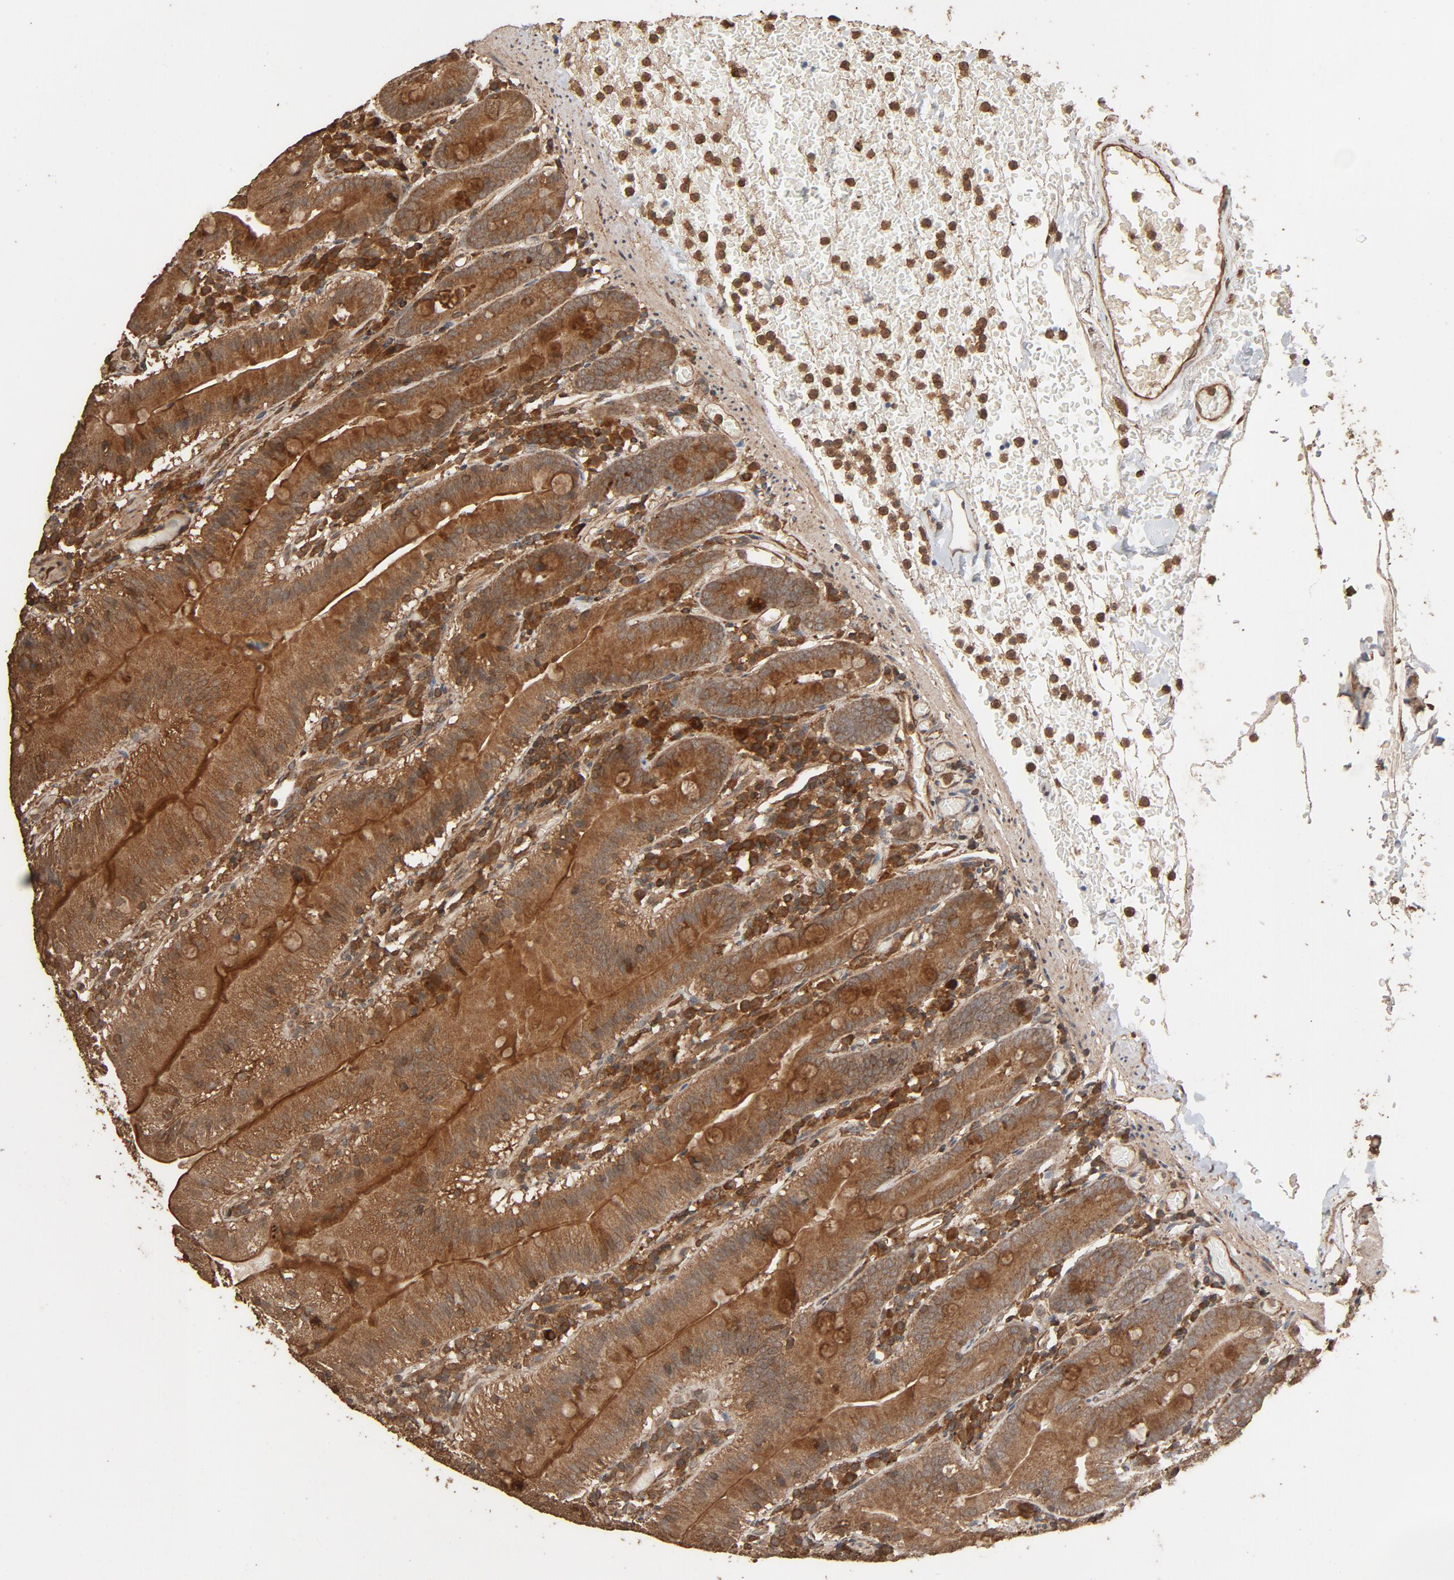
{"staining": {"intensity": "strong", "quantity": "25%-75%", "location": "cytoplasmic/membranous"}, "tissue": "small intestine", "cell_type": "Glandular cells", "image_type": "normal", "snomed": [{"axis": "morphology", "description": "Normal tissue, NOS"}, {"axis": "topography", "description": "Small intestine"}], "caption": "The photomicrograph displays immunohistochemical staining of benign small intestine. There is strong cytoplasmic/membranous expression is seen in approximately 25%-75% of glandular cells.", "gene": "RPS6KA6", "patient": {"sex": "male", "age": 71}}